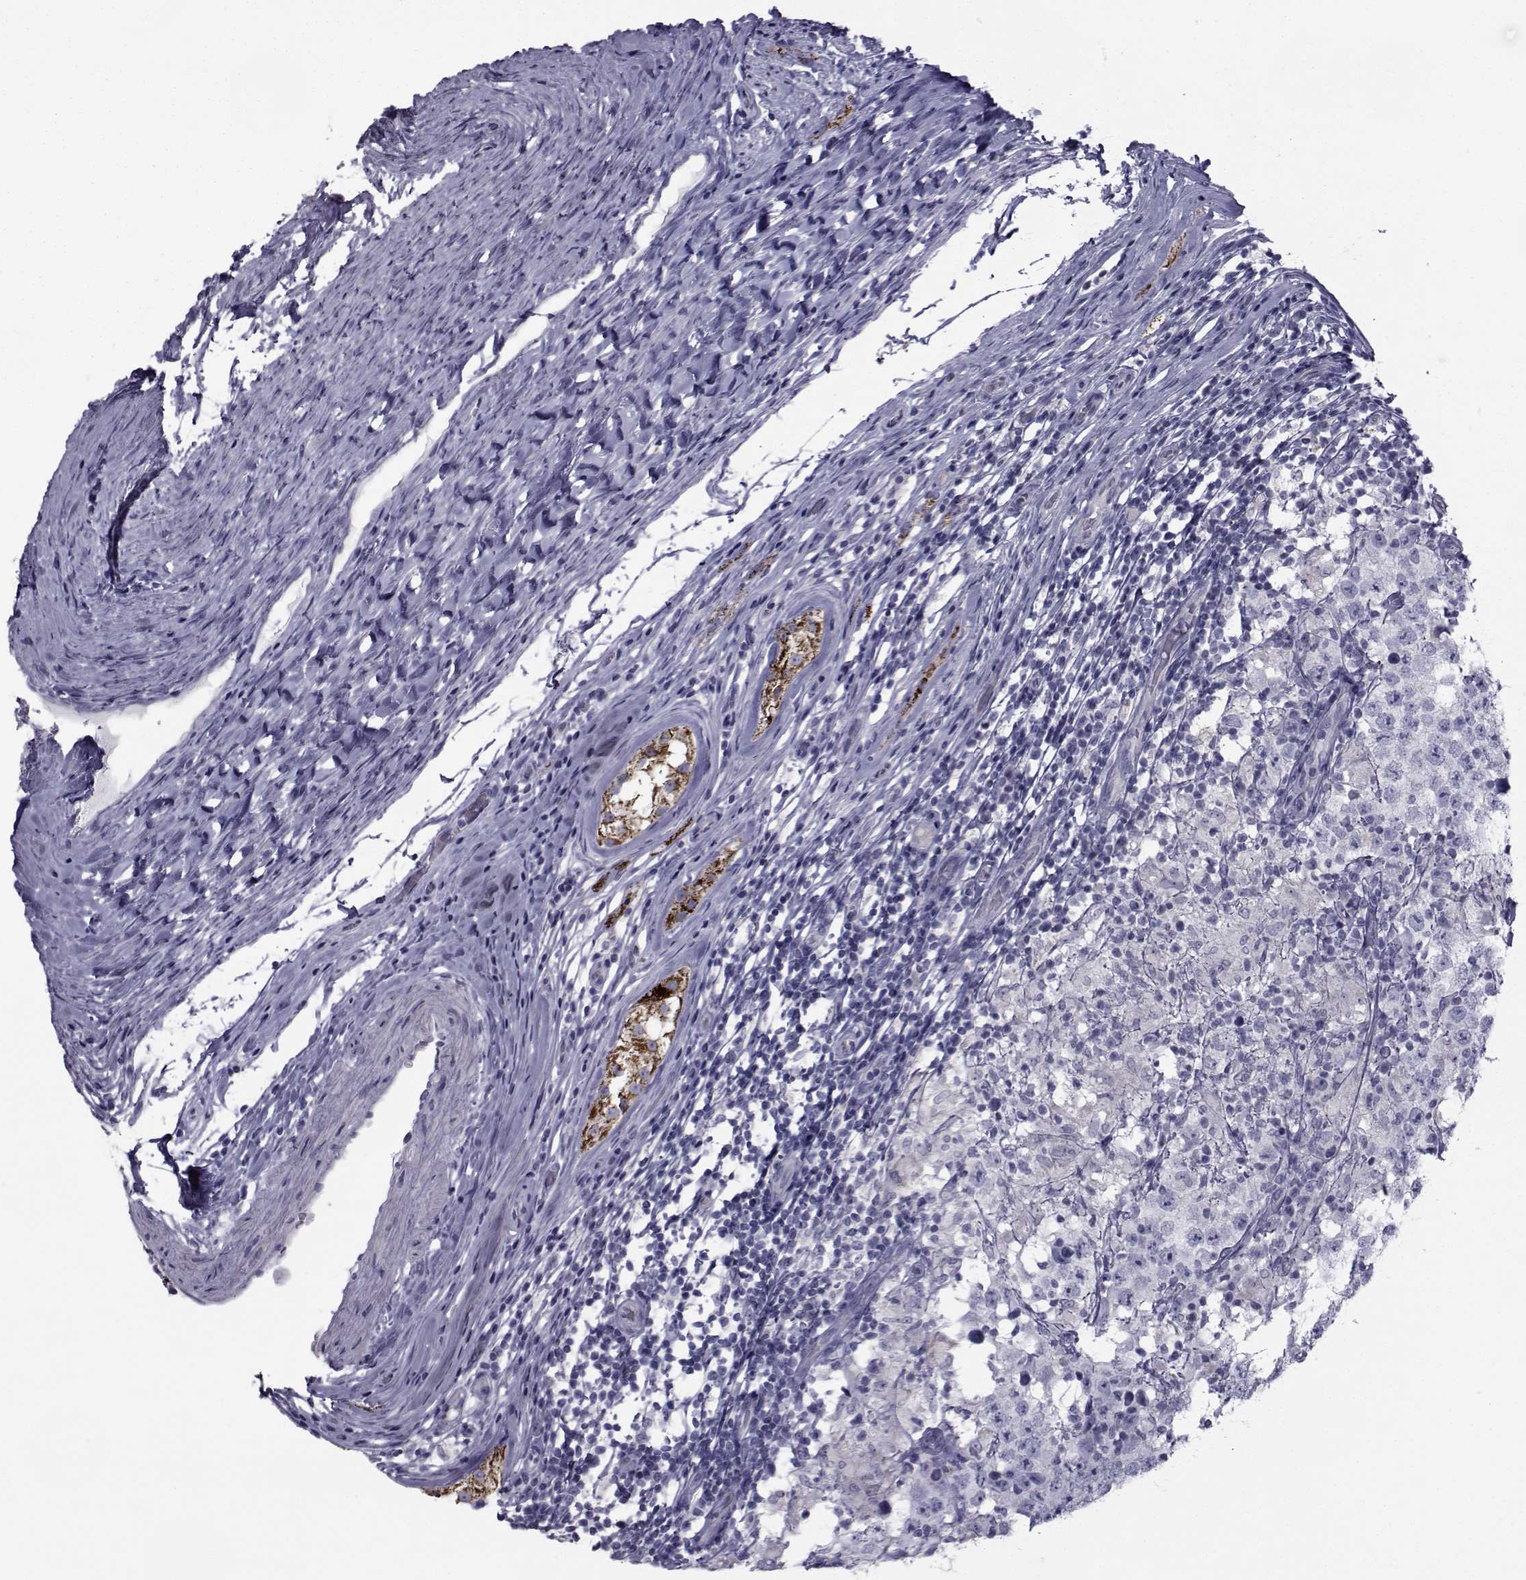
{"staining": {"intensity": "negative", "quantity": "none", "location": "none"}, "tissue": "testis cancer", "cell_type": "Tumor cells", "image_type": "cancer", "snomed": [{"axis": "morphology", "description": "Seminoma, NOS"}, {"axis": "morphology", "description": "Carcinoma, Embryonal, NOS"}, {"axis": "topography", "description": "Testis"}], "caption": "Immunohistochemistry (IHC) of human seminoma (testis) exhibits no positivity in tumor cells.", "gene": "FDXR", "patient": {"sex": "male", "age": 41}}